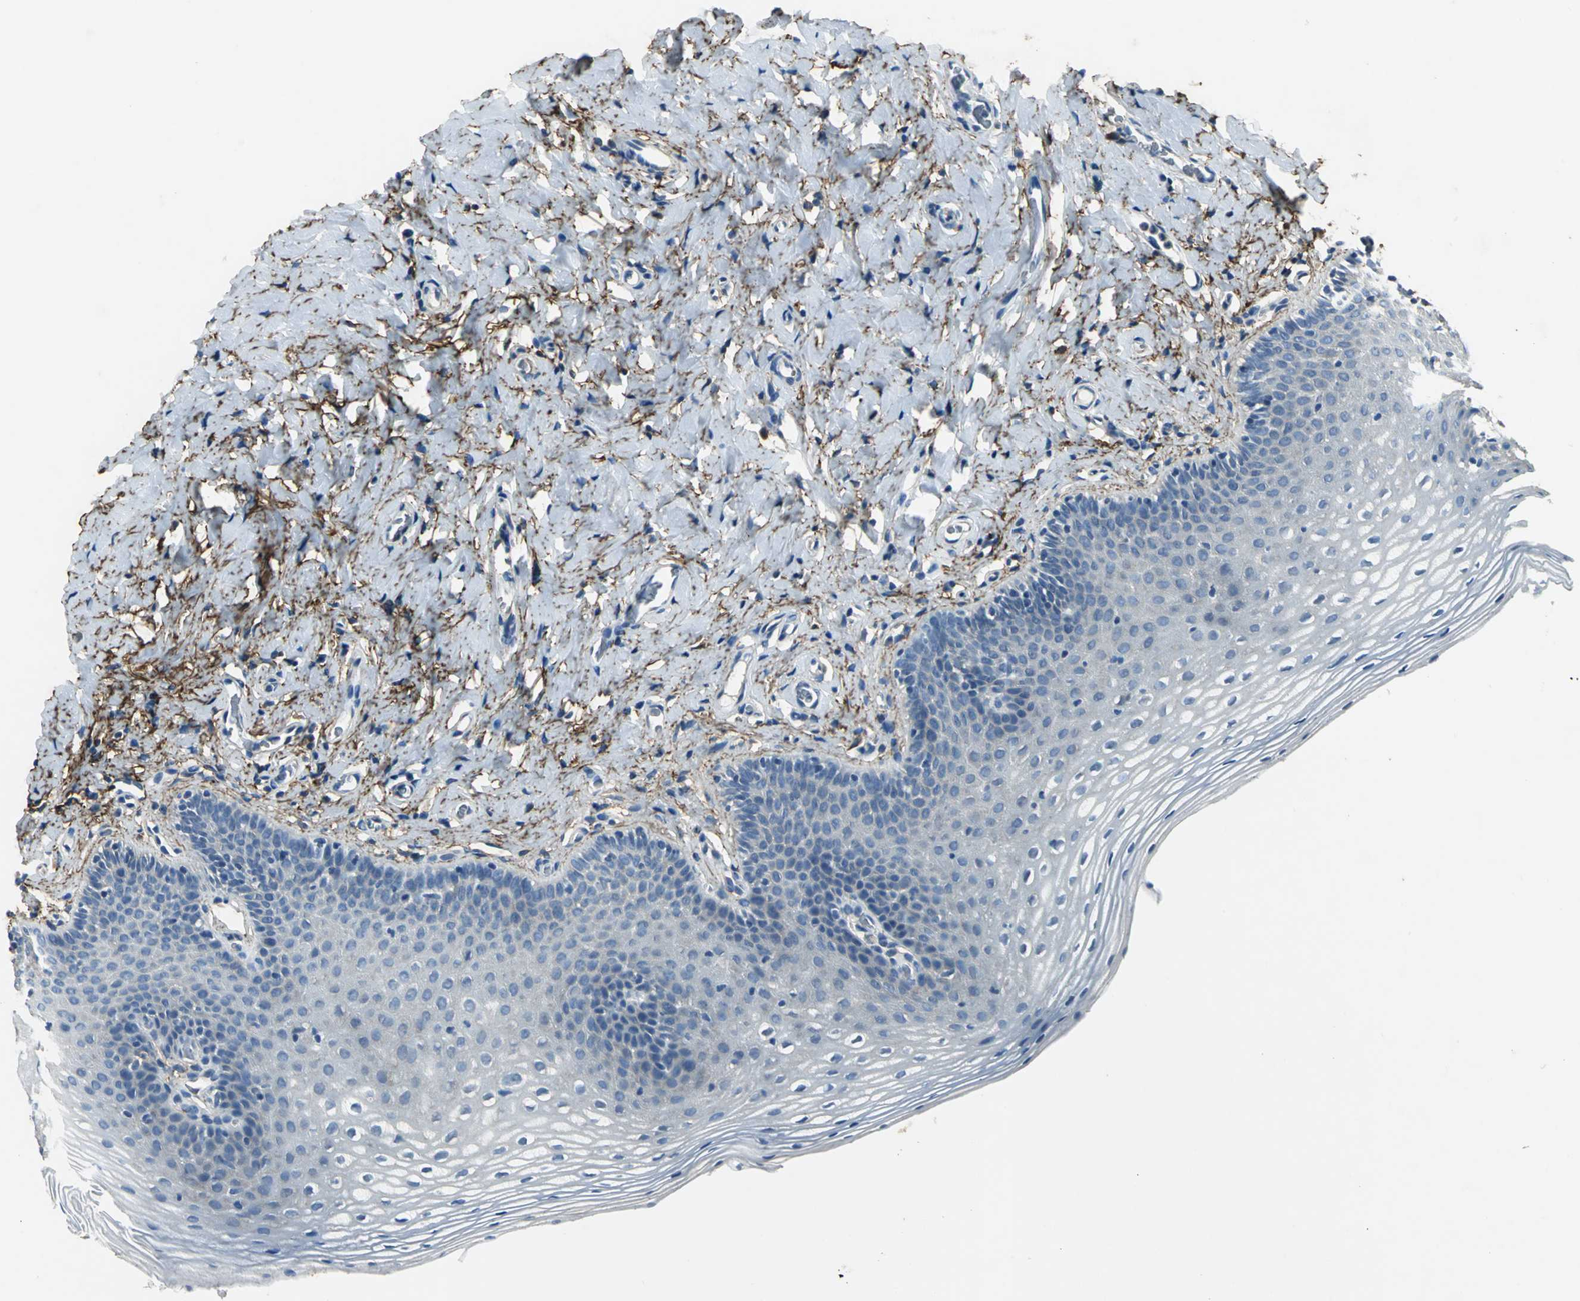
{"staining": {"intensity": "negative", "quantity": "none", "location": "none"}, "tissue": "vagina", "cell_type": "Squamous epithelial cells", "image_type": "normal", "snomed": [{"axis": "morphology", "description": "Normal tissue, NOS"}, {"axis": "topography", "description": "Vagina"}], "caption": "This is an immunohistochemistry image of normal human vagina. There is no positivity in squamous epithelial cells.", "gene": "SLC16A7", "patient": {"sex": "female", "age": 55}}